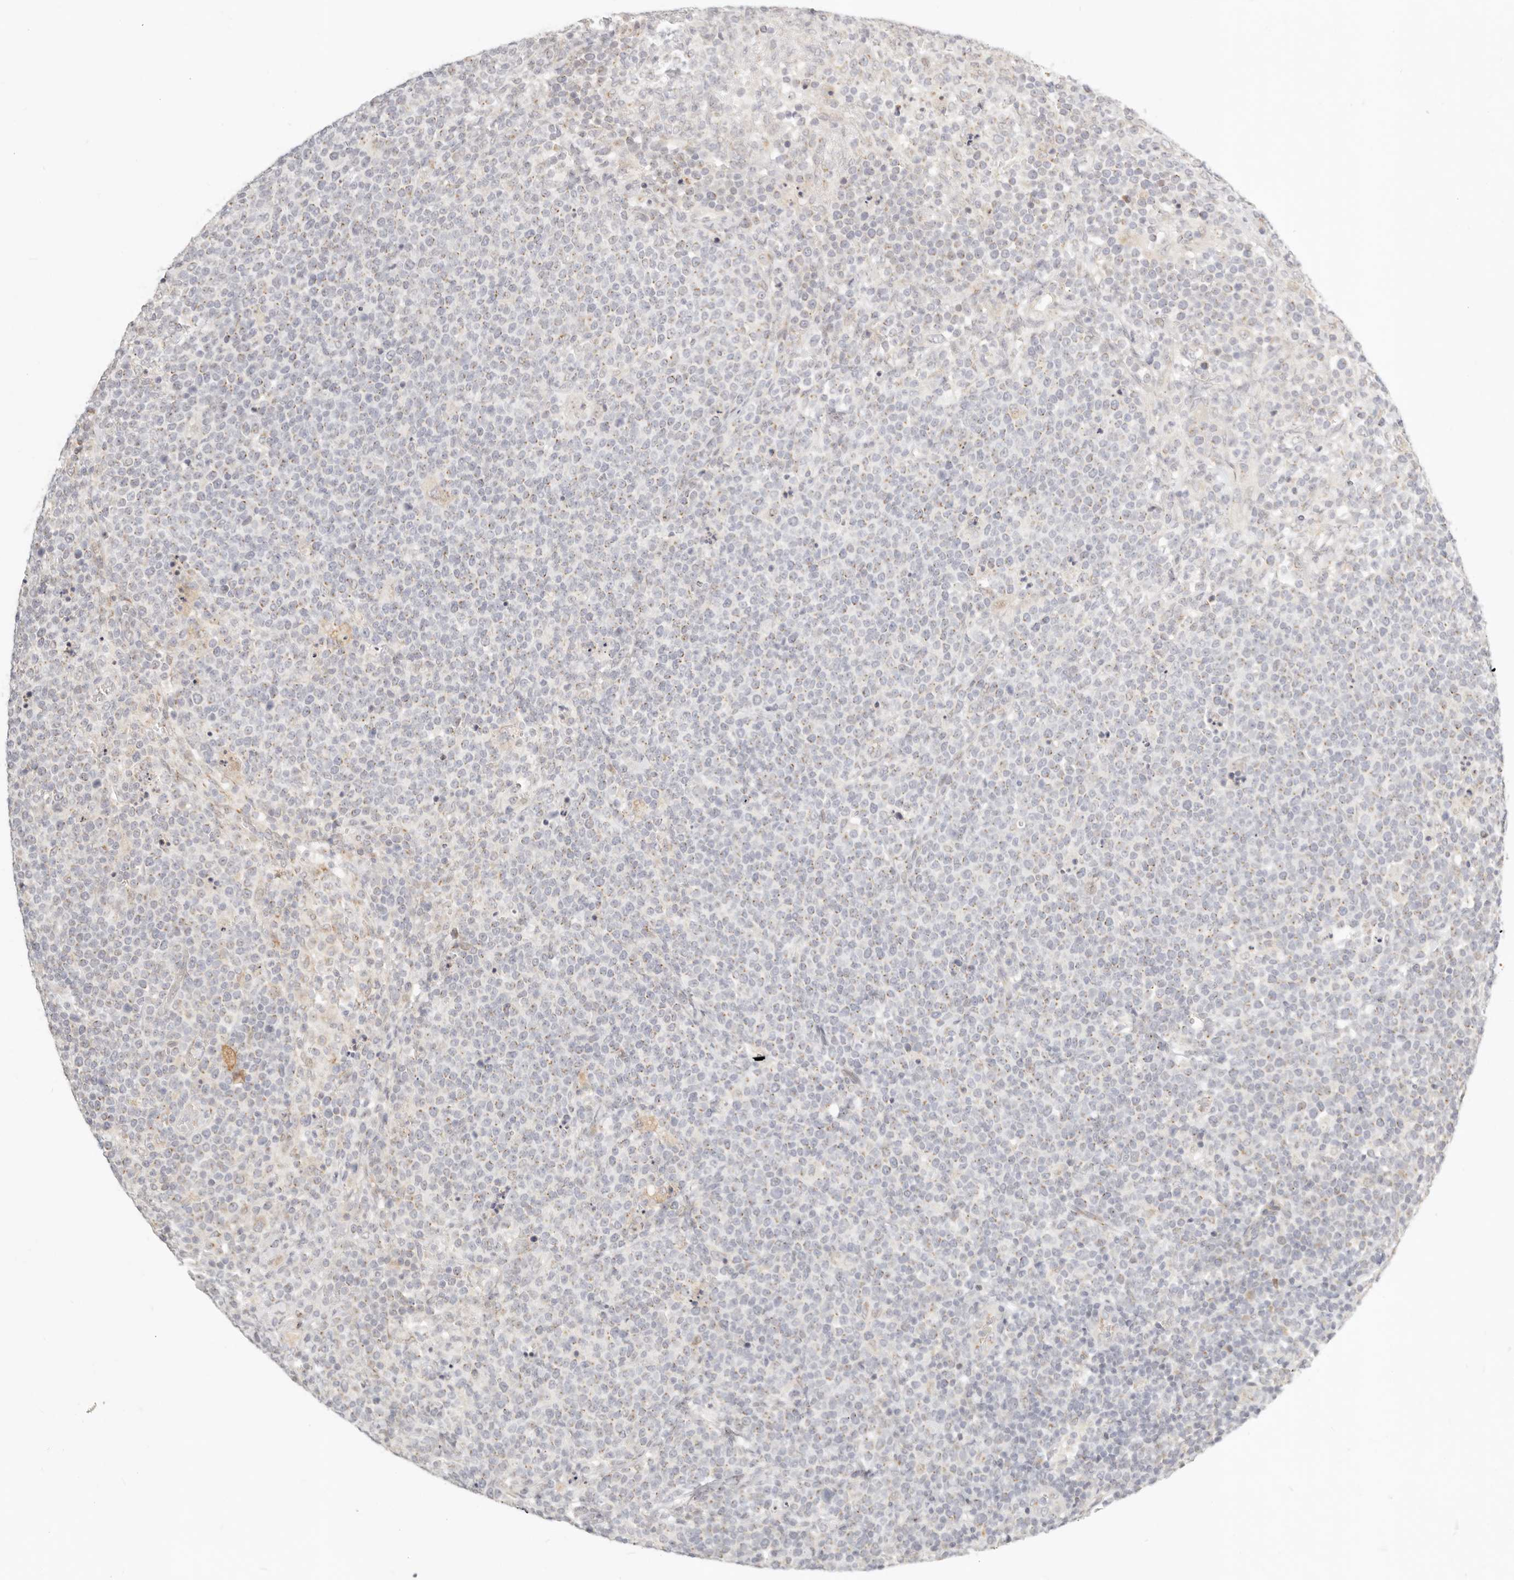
{"staining": {"intensity": "weak", "quantity": "25%-75%", "location": "cytoplasmic/membranous"}, "tissue": "lymphoma", "cell_type": "Tumor cells", "image_type": "cancer", "snomed": [{"axis": "morphology", "description": "Malignant lymphoma, non-Hodgkin's type, High grade"}, {"axis": "topography", "description": "Lymph node"}], "caption": "Brown immunohistochemical staining in human lymphoma demonstrates weak cytoplasmic/membranous expression in approximately 25%-75% of tumor cells.", "gene": "FAM20B", "patient": {"sex": "male", "age": 61}}